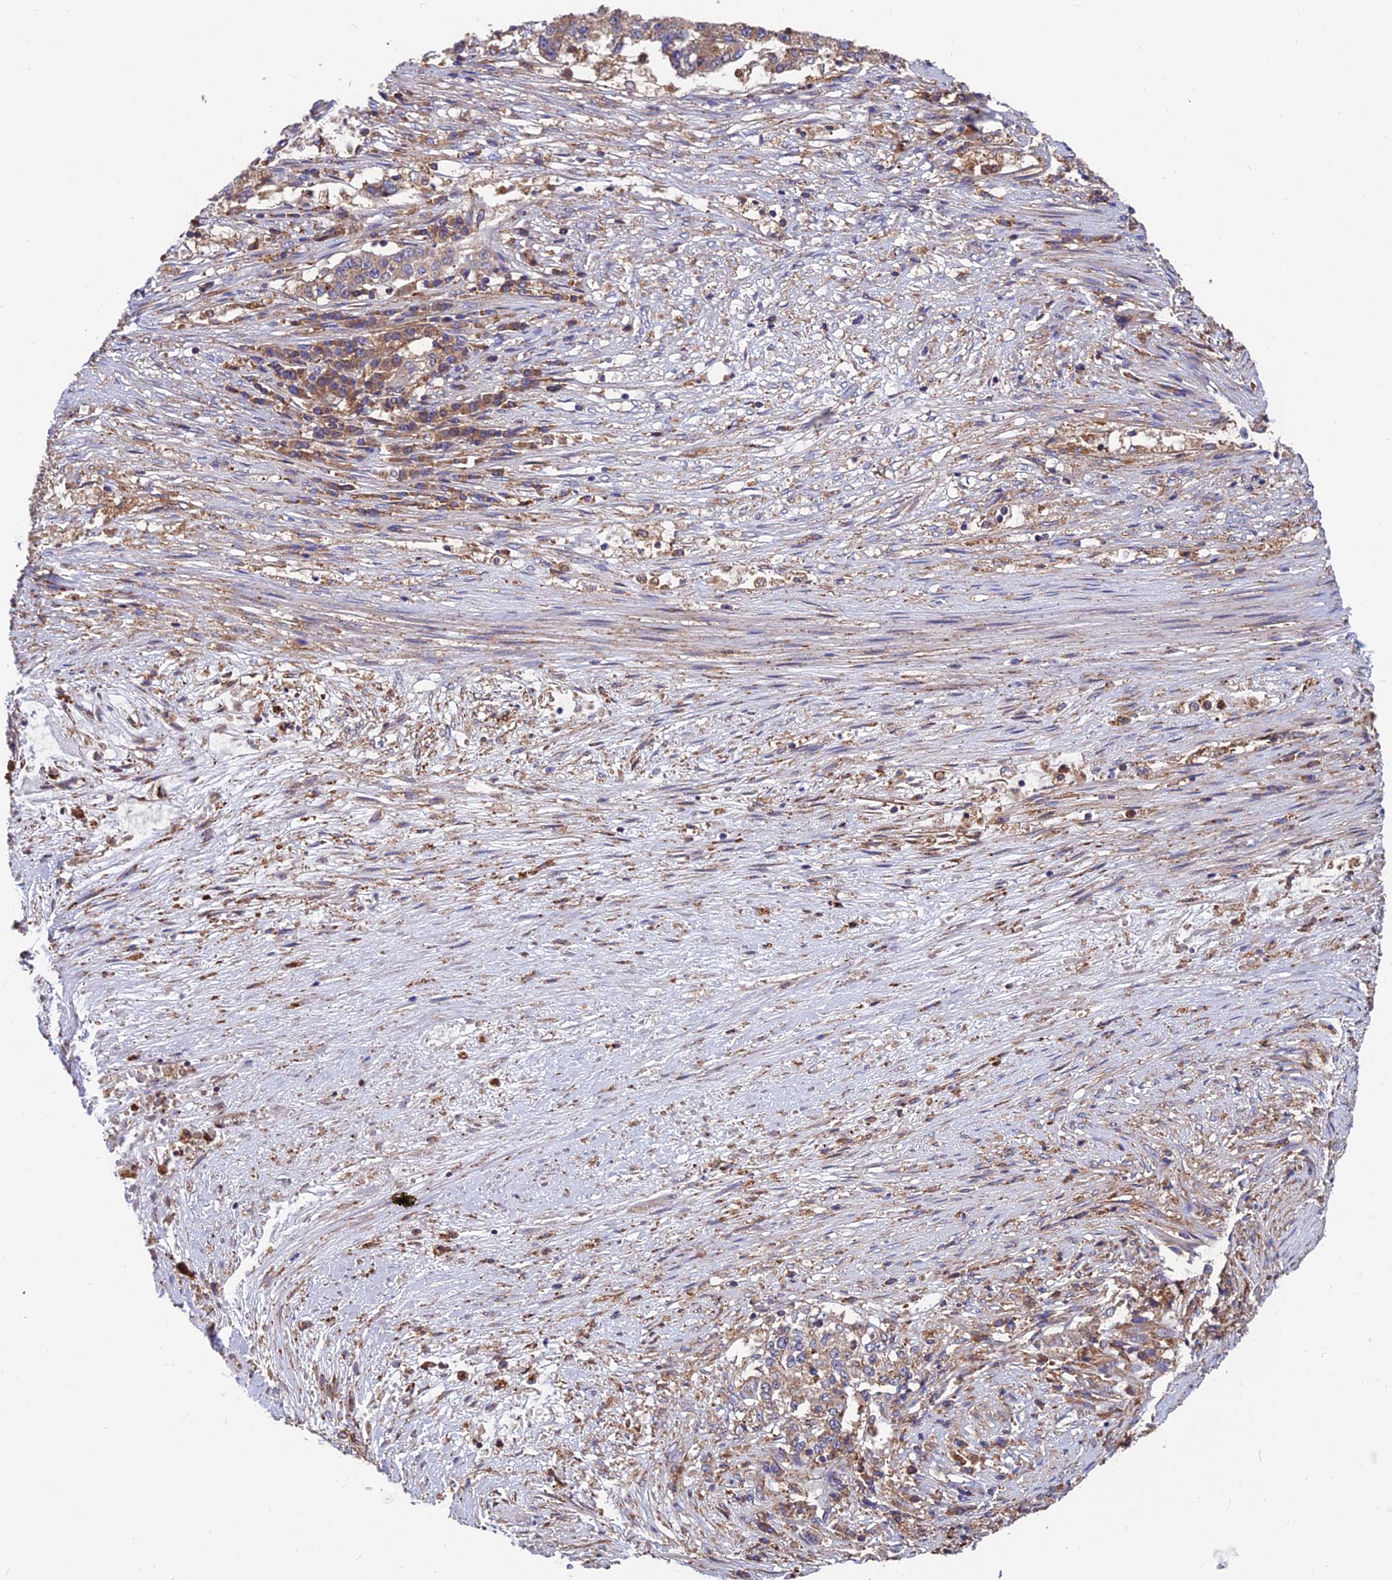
{"staining": {"intensity": "weak", "quantity": "25%-75%", "location": "cytoplasmic/membranous"}, "tissue": "stomach cancer", "cell_type": "Tumor cells", "image_type": "cancer", "snomed": [{"axis": "morphology", "description": "Adenocarcinoma, NOS"}, {"axis": "topography", "description": "Stomach"}], "caption": "Weak cytoplasmic/membranous protein expression is appreciated in about 25%-75% of tumor cells in adenocarcinoma (stomach).", "gene": "UMAD1", "patient": {"sex": "male", "age": 59}}